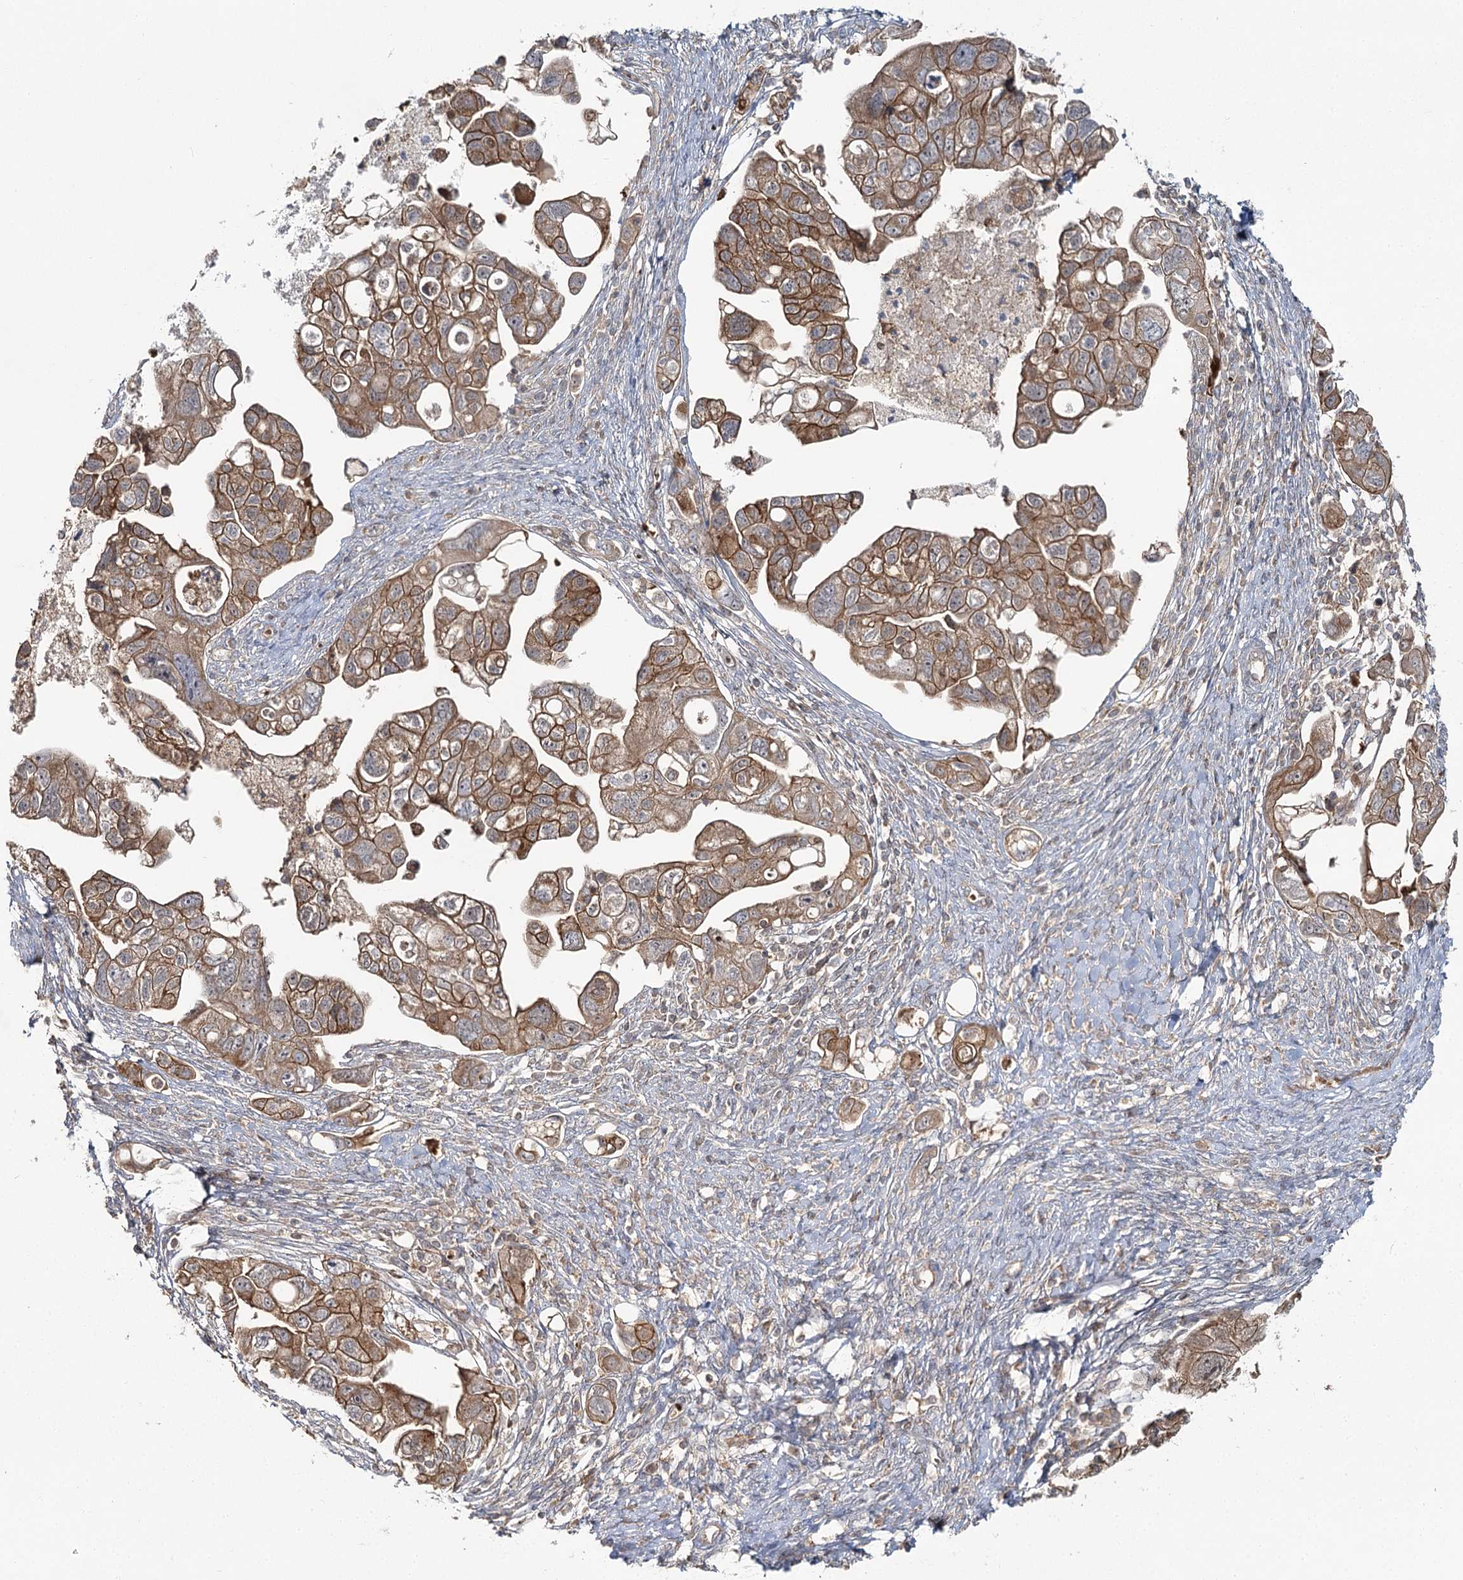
{"staining": {"intensity": "moderate", "quantity": ">75%", "location": "cytoplasmic/membranous"}, "tissue": "ovarian cancer", "cell_type": "Tumor cells", "image_type": "cancer", "snomed": [{"axis": "morphology", "description": "Carcinoma, NOS"}, {"axis": "morphology", "description": "Cystadenocarcinoma, serous, NOS"}, {"axis": "topography", "description": "Ovary"}], "caption": "A brown stain shows moderate cytoplasmic/membranous positivity of a protein in human ovarian cancer (serous cystadenocarcinoma) tumor cells.", "gene": "PCBD2", "patient": {"sex": "female", "age": 69}}